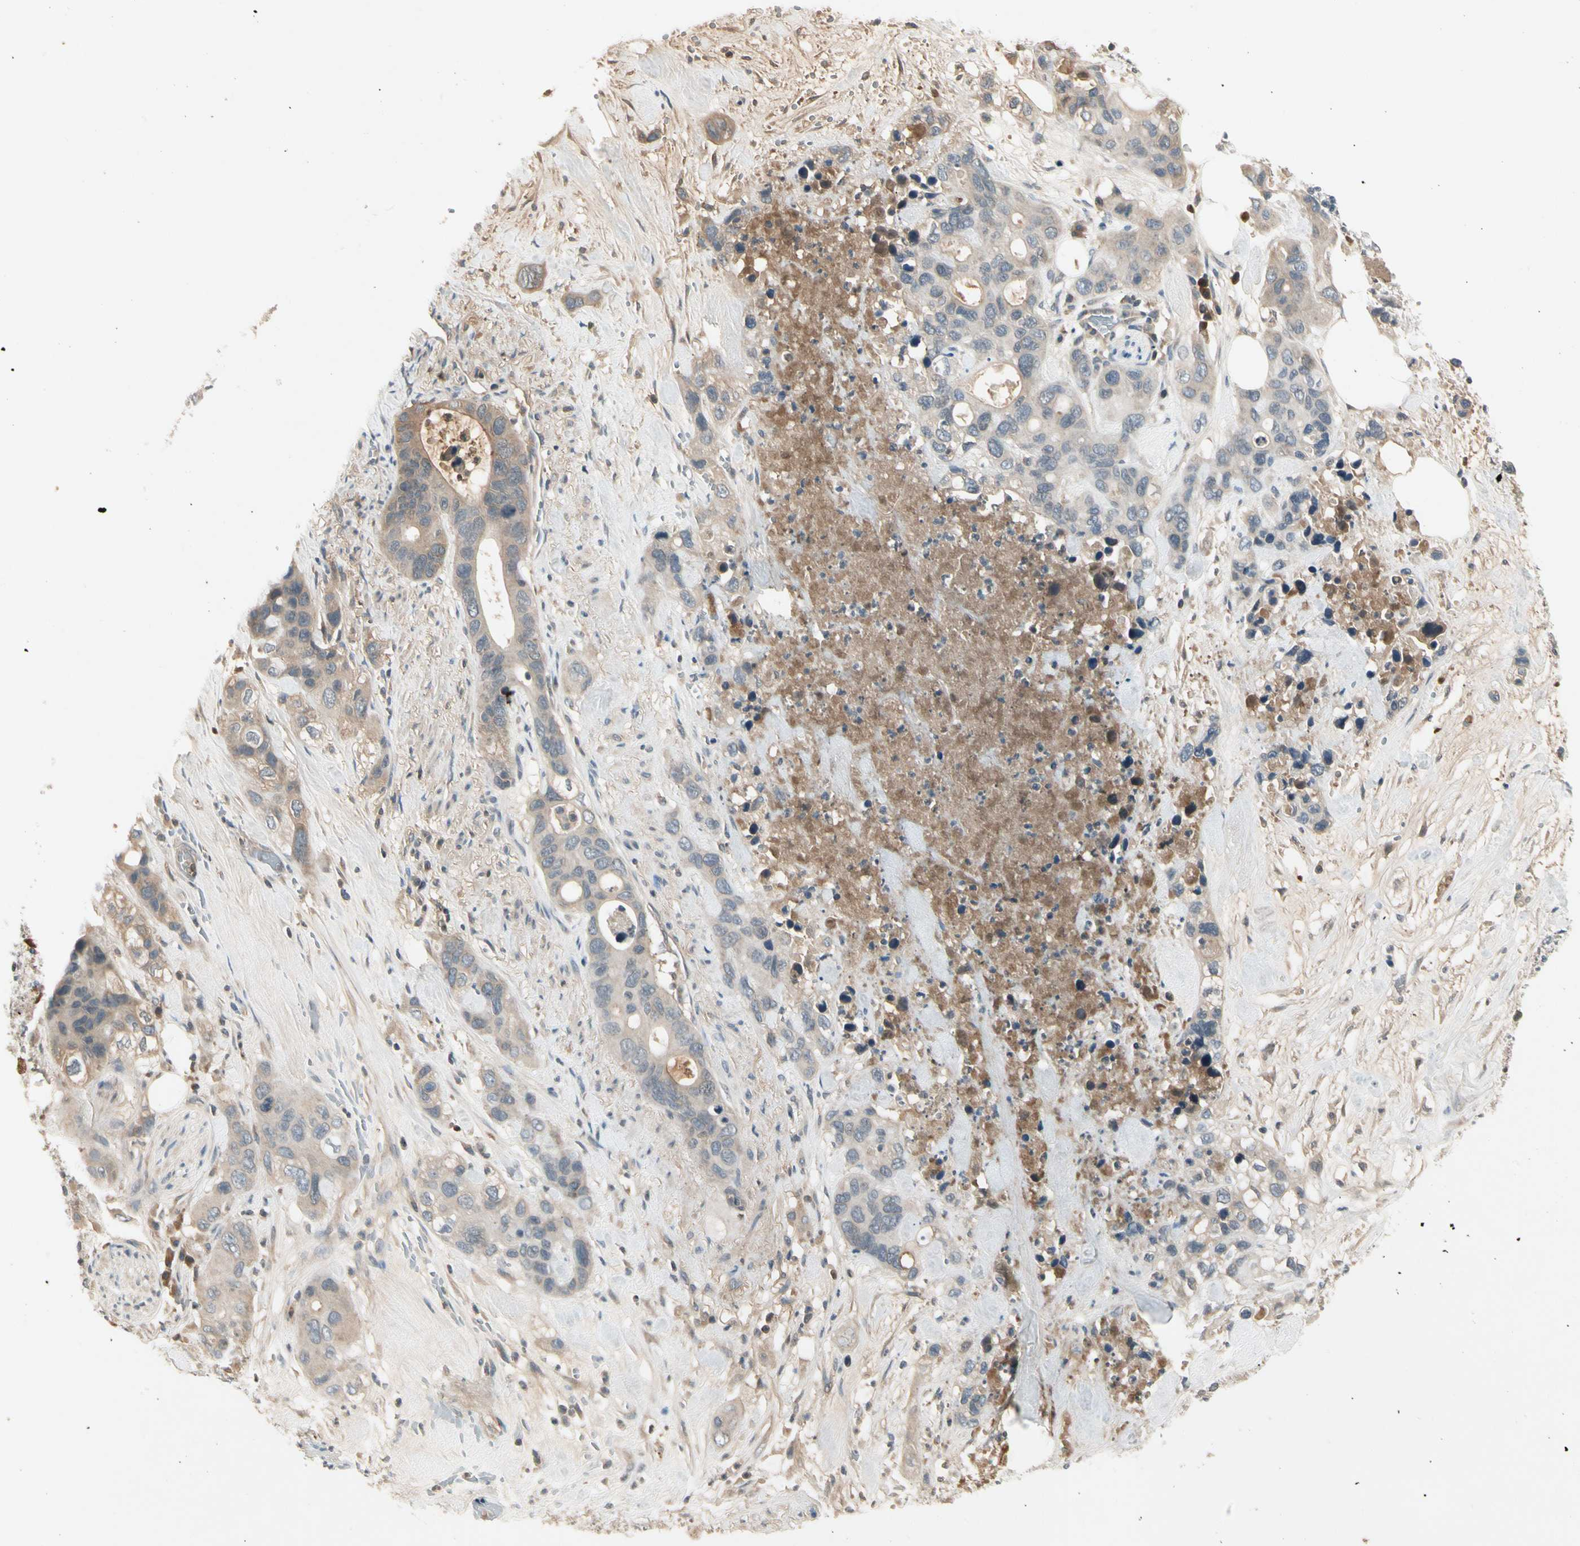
{"staining": {"intensity": "weak", "quantity": "25%-75%", "location": "cytoplasmic/membranous"}, "tissue": "pancreatic cancer", "cell_type": "Tumor cells", "image_type": "cancer", "snomed": [{"axis": "morphology", "description": "Adenocarcinoma, NOS"}, {"axis": "topography", "description": "Pancreas"}], "caption": "Pancreatic cancer stained with a brown dye demonstrates weak cytoplasmic/membranous positive staining in about 25%-75% of tumor cells.", "gene": "CCL4", "patient": {"sex": "female", "age": 71}}